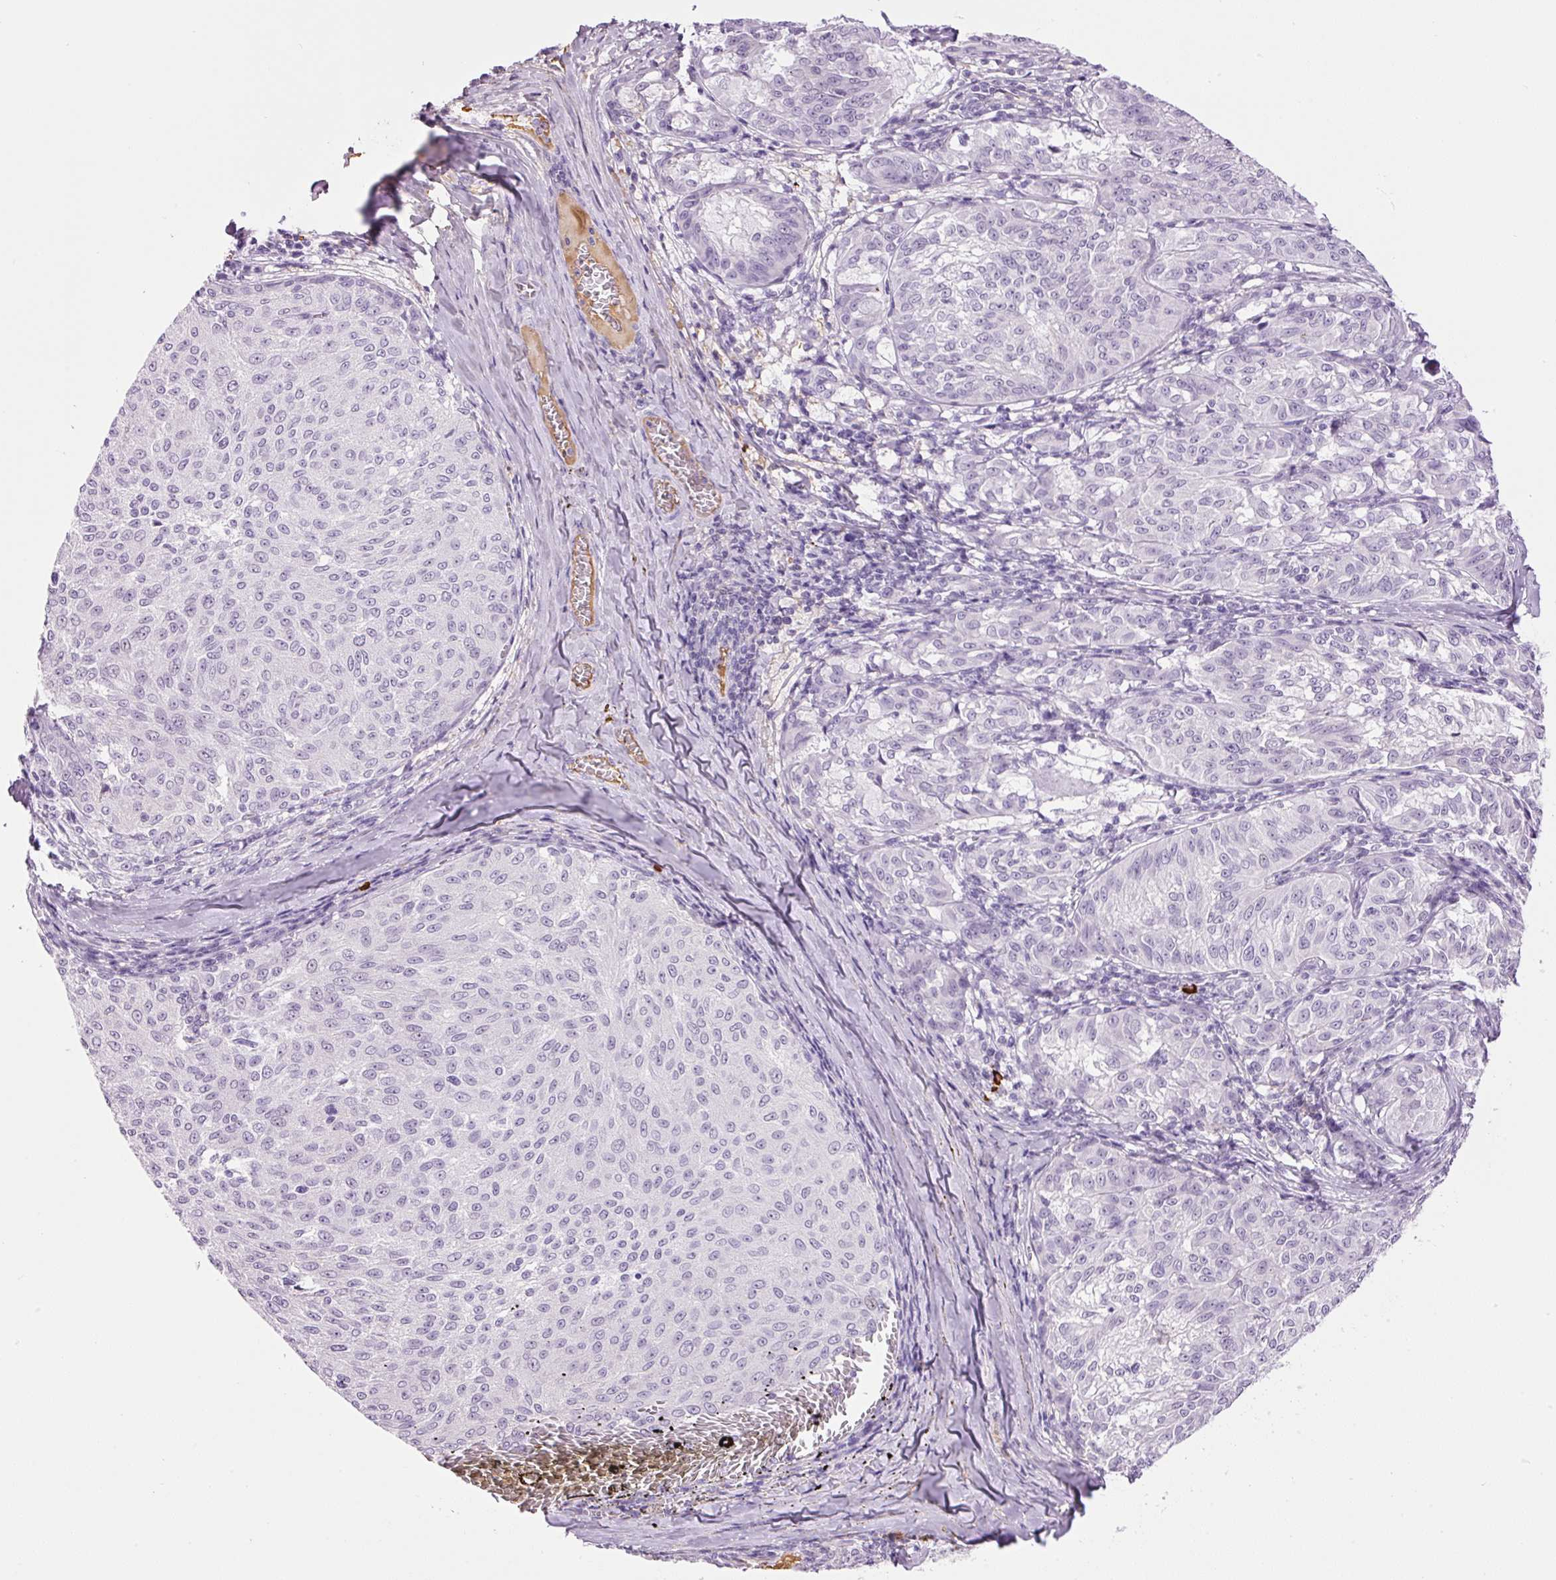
{"staining": {"intensity": "negative", "quantity": "none", "location": "none"}, "tissue": "melanoma", "cell_type": "Tumor cells", "image_type": "cancer", "snomed": [{"axis": "morphology", "description": "Malignant melanoma, NOS"}, {"axis": "topography", "description": "Skin"}], "caption": "Immunohistochemistry of malignant melanoma reveals no expression in tumor cells.", "gene": "PRPF38B", "patient": {"sex": "female", "age": 72}}